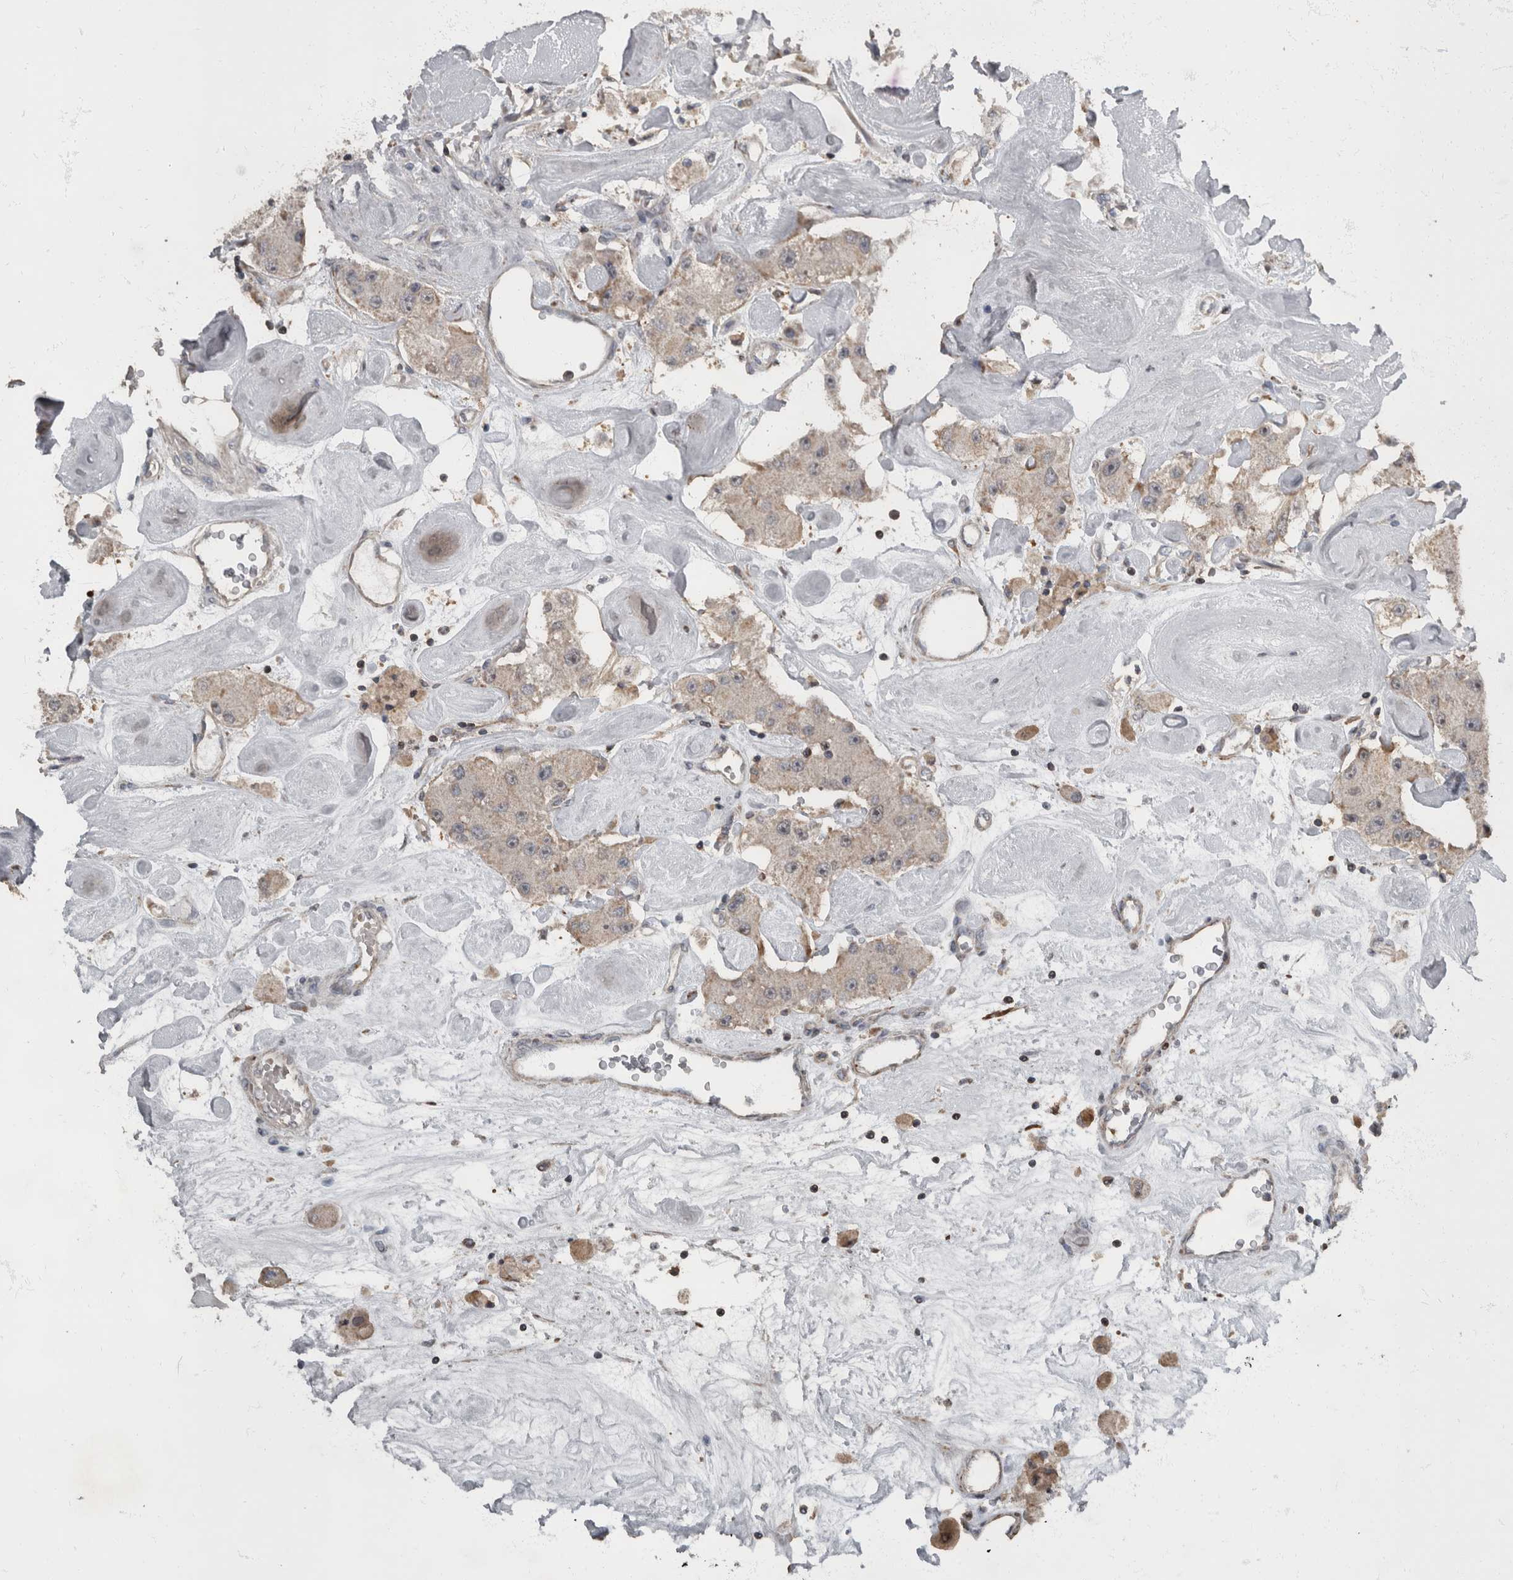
{"staining": {"intensity": "negative", "quantity": "none", "location": "none"}, "tissue": "carcinoid", "cell_type": "Tumor cells", "image_type": "cancer", "snomed": [{"axis": "morphology", "description": "Carcinoid, malignant, NOS"}, {"axis": "topography", "description": "Pancreas"}], "caption": "This photomicrograph is of carcinoid stained with IHC to label a protein in brown with the nuclei are counter-stained blue. There is no expression in tumor cells.", "gene": "RABGGTB", "patient": {"sex": "male", "age": 41}}